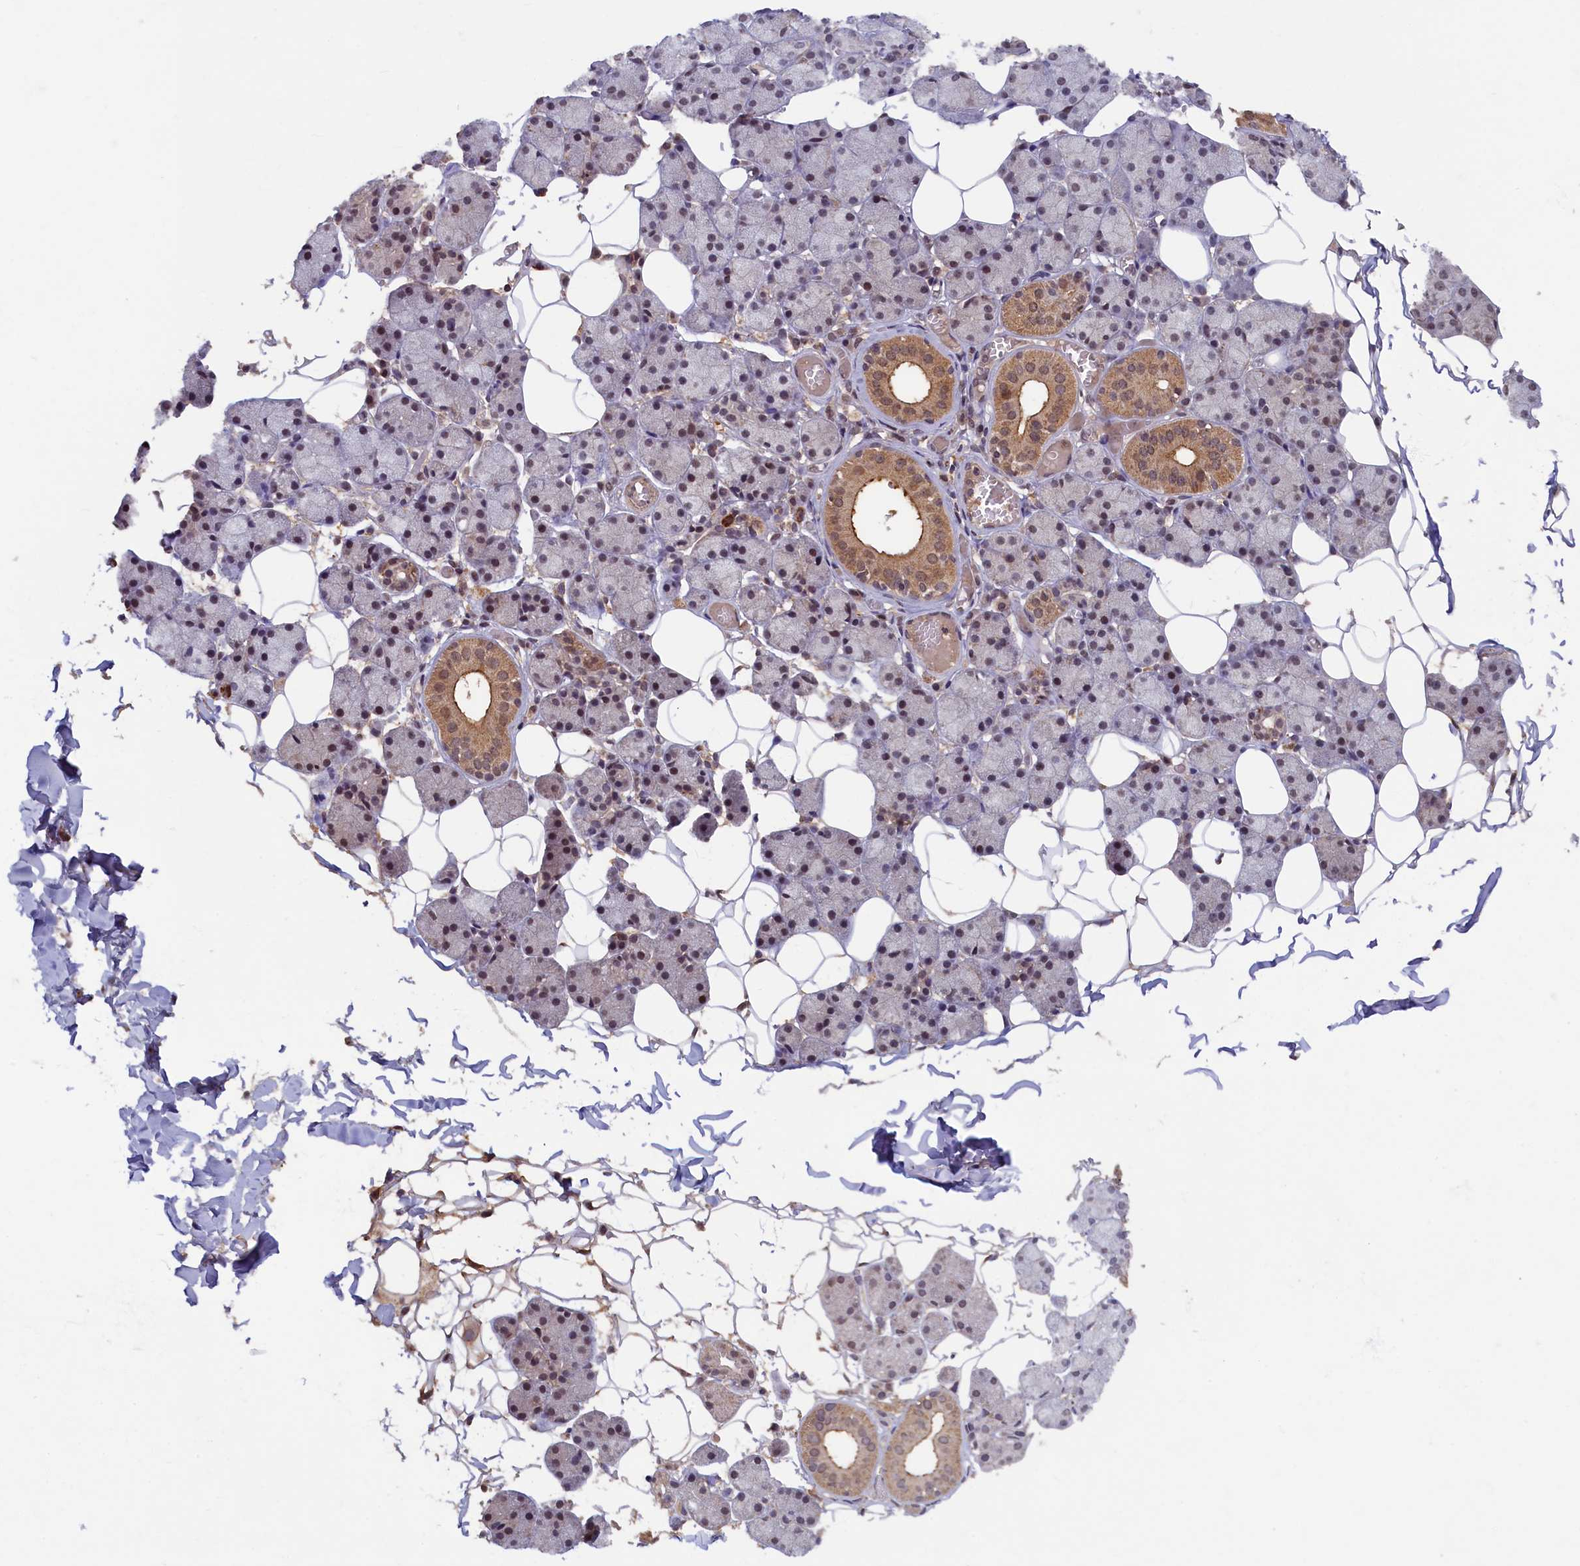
{"staining": {"intensity": "moderate", "quantity": "<25%", "location": "cytoplasmic/membranous"}, "tissue": "salivary gland", "cell_type": "Glandular cells", "image_type": "normal", "snomed": [{"axis": "morphology", "description": "Normal tissue, NOS"}, {"axis": "topography", "description": "Salivary gland"}], "caption": "There is low levels of moderate cytoplasmic/membranous expression in glandular cells of normal salivary gland, as demonstrated by immunohistochemical staining (brown color).", "gene": "BRCA1", "patient": {"sex": "female", "age": 33}}